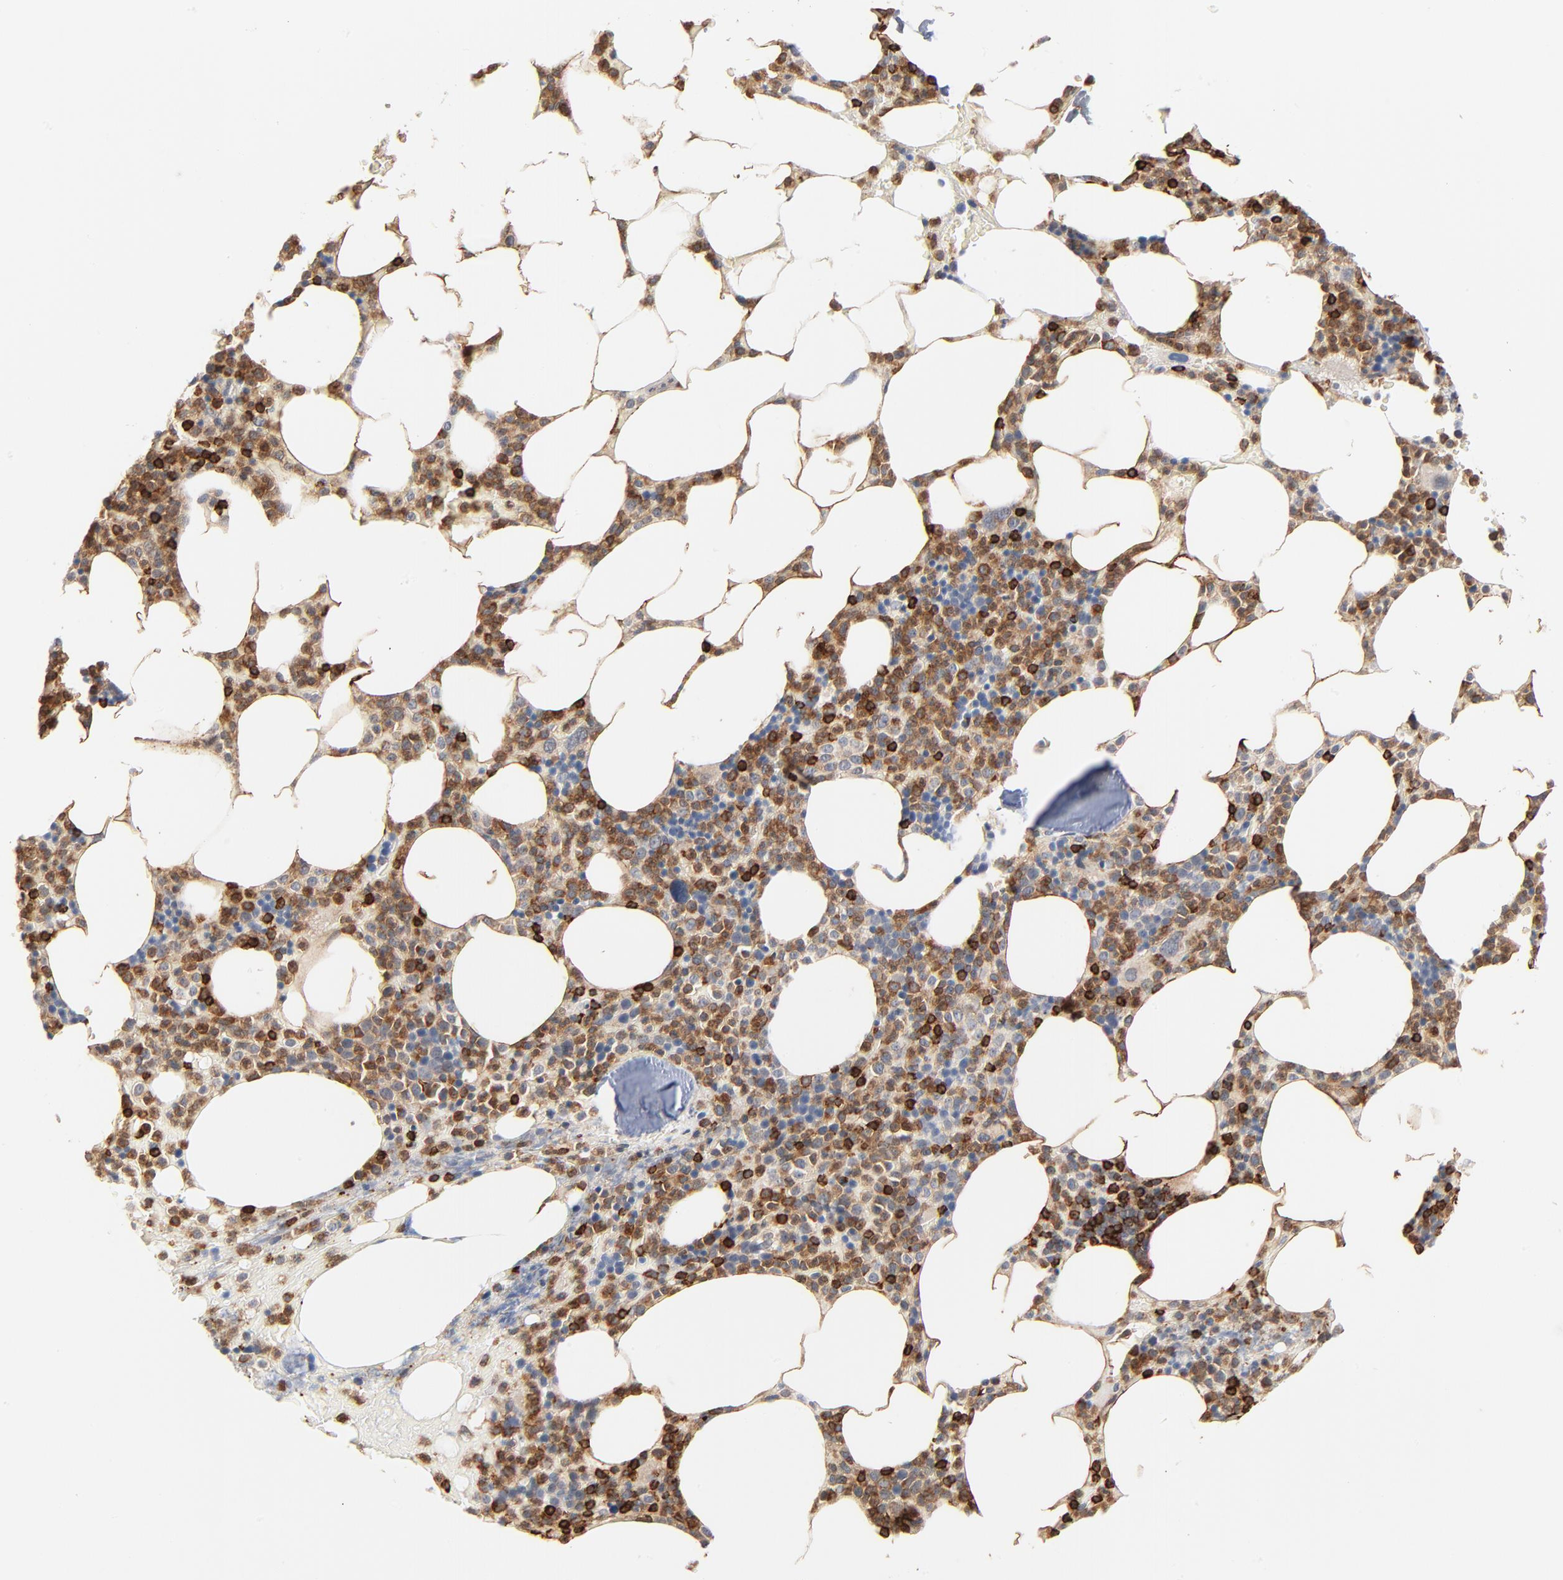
{"staining": {"intensity": "moderate", "quantity": "25%-75%", "location": "cytoplasmic/membranous"}, "tissue": "bone marrow", "cell_type": "Hematopoietic cells", "image_type": "normal", "snomed": [{"axis": "morphology", "description": "Normal tissue, NOS"}, {"axis": "topography", "description": "Bone marrow"}], "caption": "Moderate cytoplasmic/membranous expression for a protein is present in approximately 25%-75% of hematopoietic cells of normal bone marrow using IHC.", "gene": "SH3KBP1", "patient": {"sex": "female", "age": 66}}